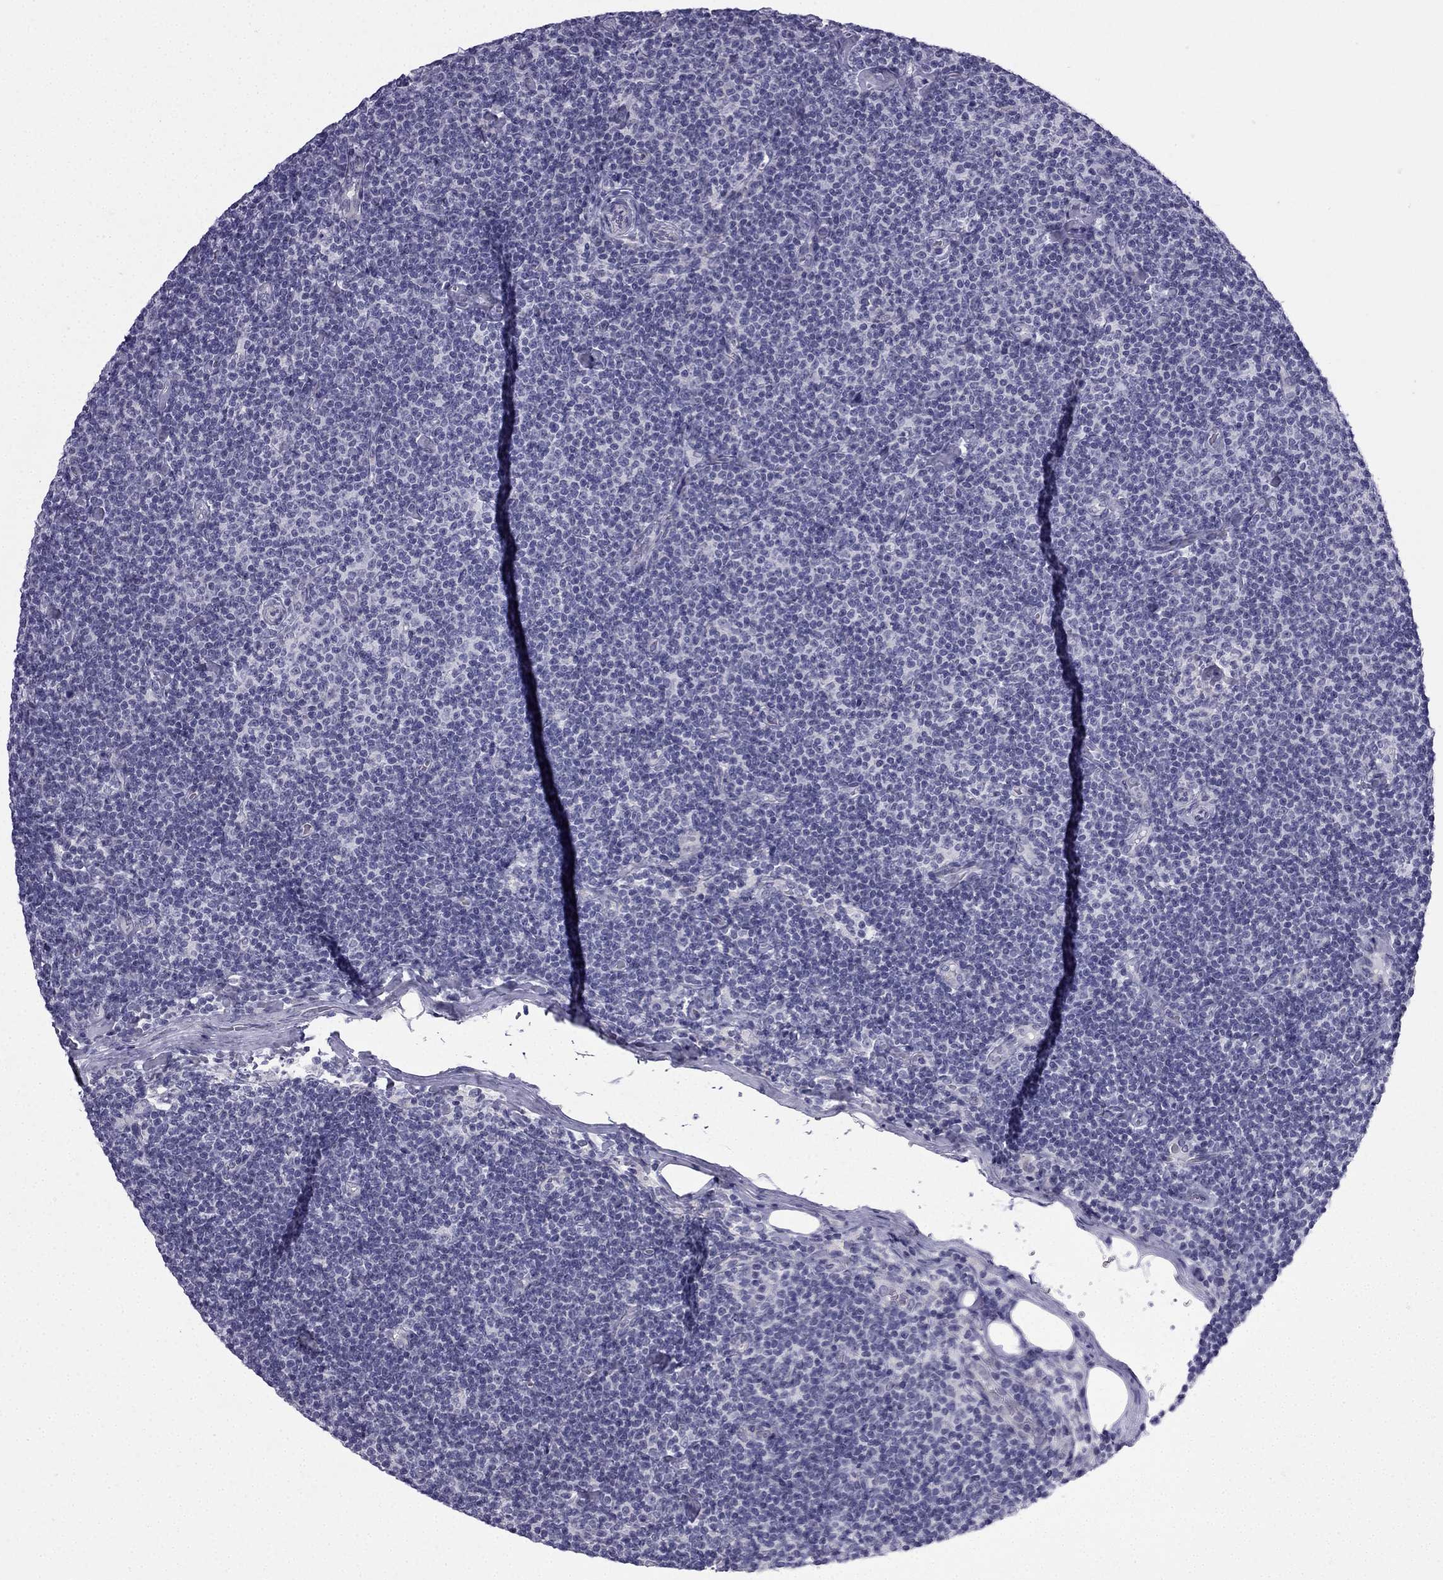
{"staining": {"intensity": "negative", "quantity": "none", "location": "none"}, "tissue": "lymphoma", "cell_type": "Tumor cells", "image_type": "cancer", "snomed": [{"axis": "morphology", "description": "Malignant lymphoma, non-Hodgkin's type, Low grade"}, {"axis": "topography", "description": "Lymph node"}], "caption": "Protein analysis of lymphoma demonstrates no significant positivity in tumor cells.", "gene": "CFAP53", "patient": {"sex": "male", "age": 81}}